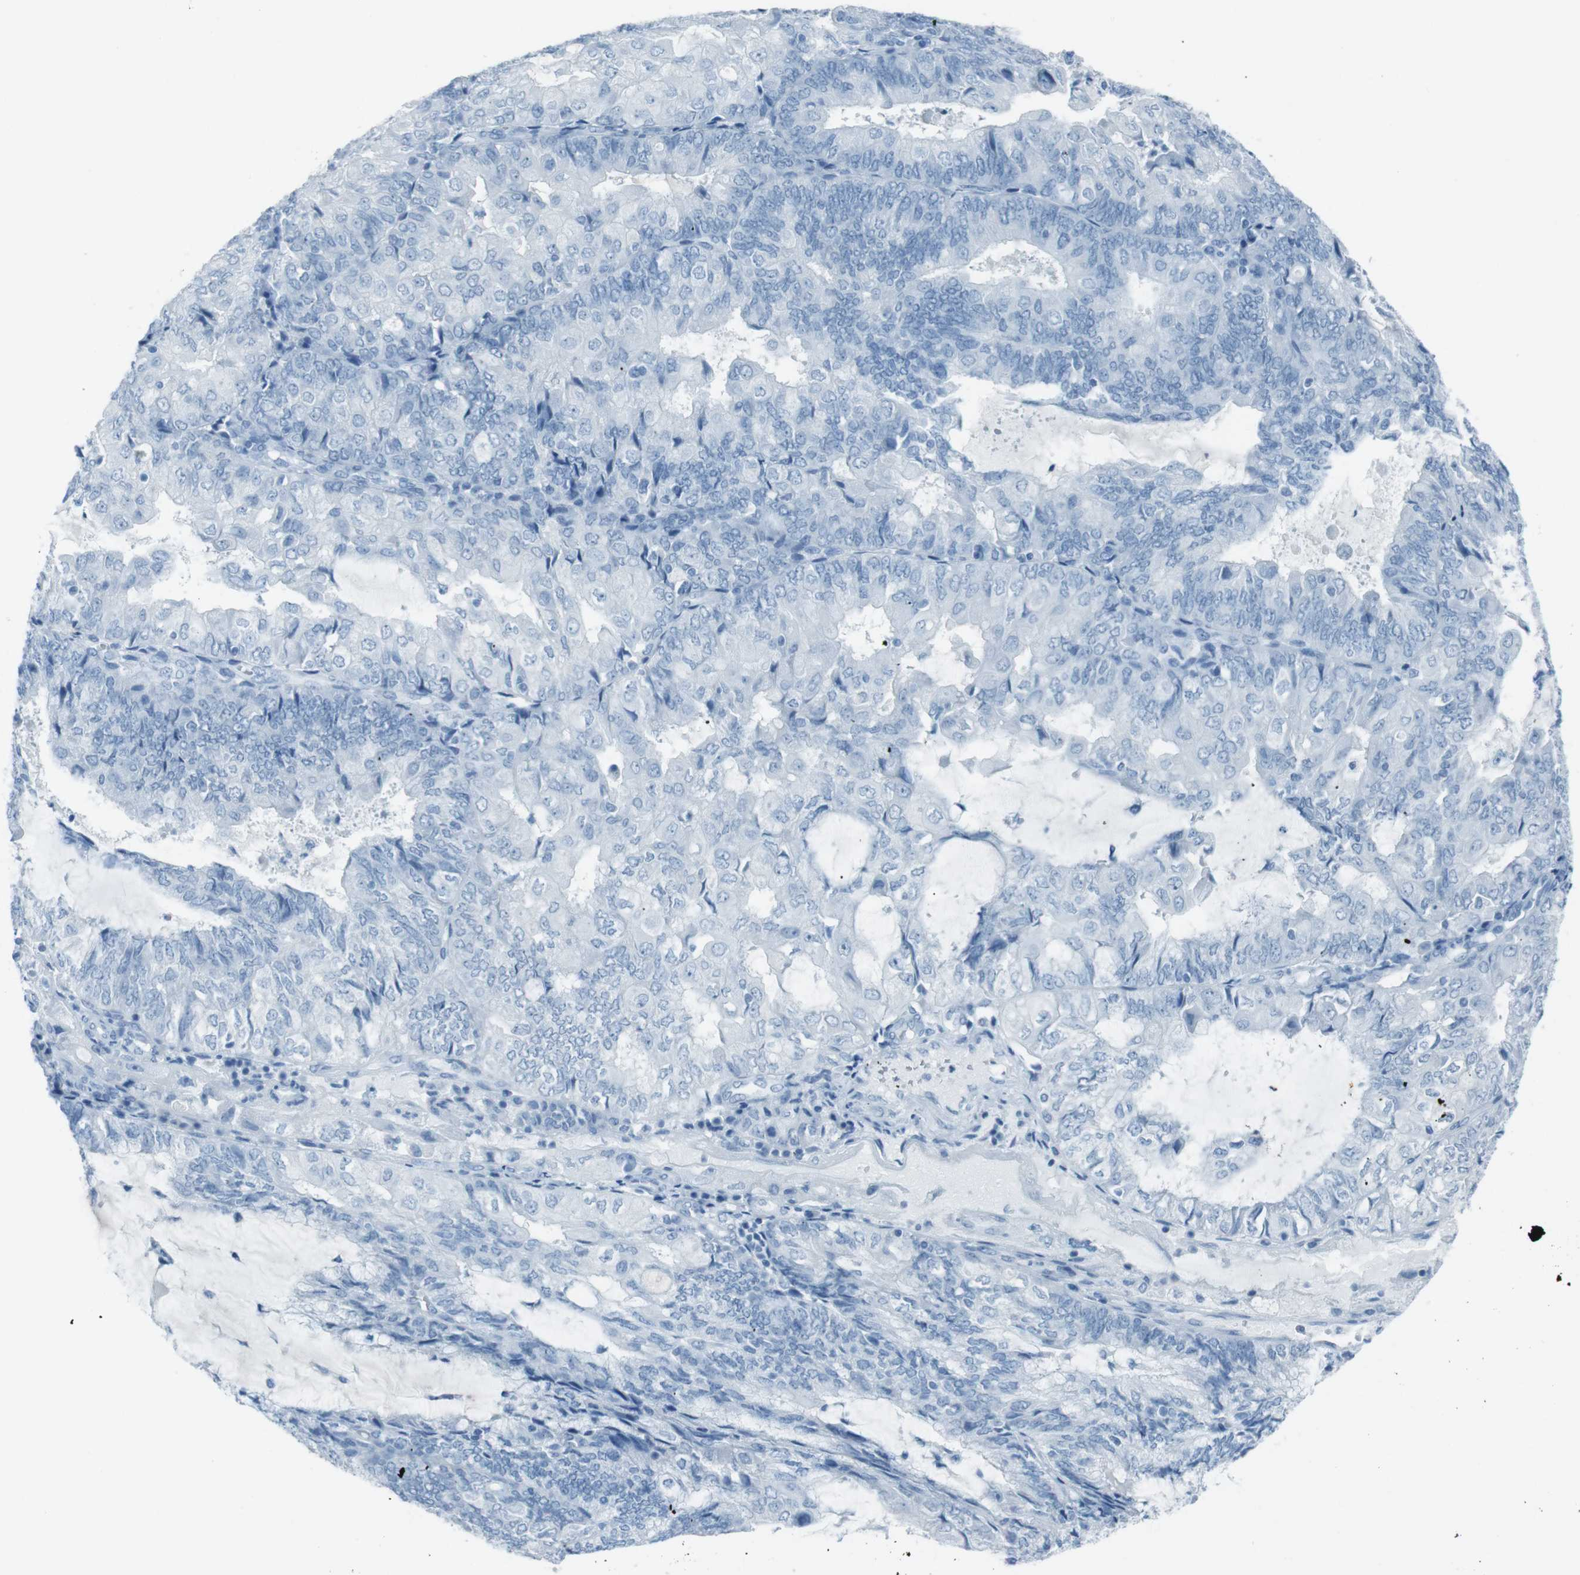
{"staining": {"intensity": "negative", "quantity": "none", "location": "none"}, "tissue": "endometrial cancer", "cell_type": "Tumor cells", "image_type": "cancer", "snomed": [{"axis": "morphology", "description": "Adenocarcinoma, NOS"}, {"axis": "topography", "description": "Endometrium"}], "caption": "Immunohistochemical staining of endometrial cancer (adenocarcinoma) demonstrates no significant positivity in tumor cells.", "gene": "TMEM207", "patient": {"sex": "female", "age": 81}}